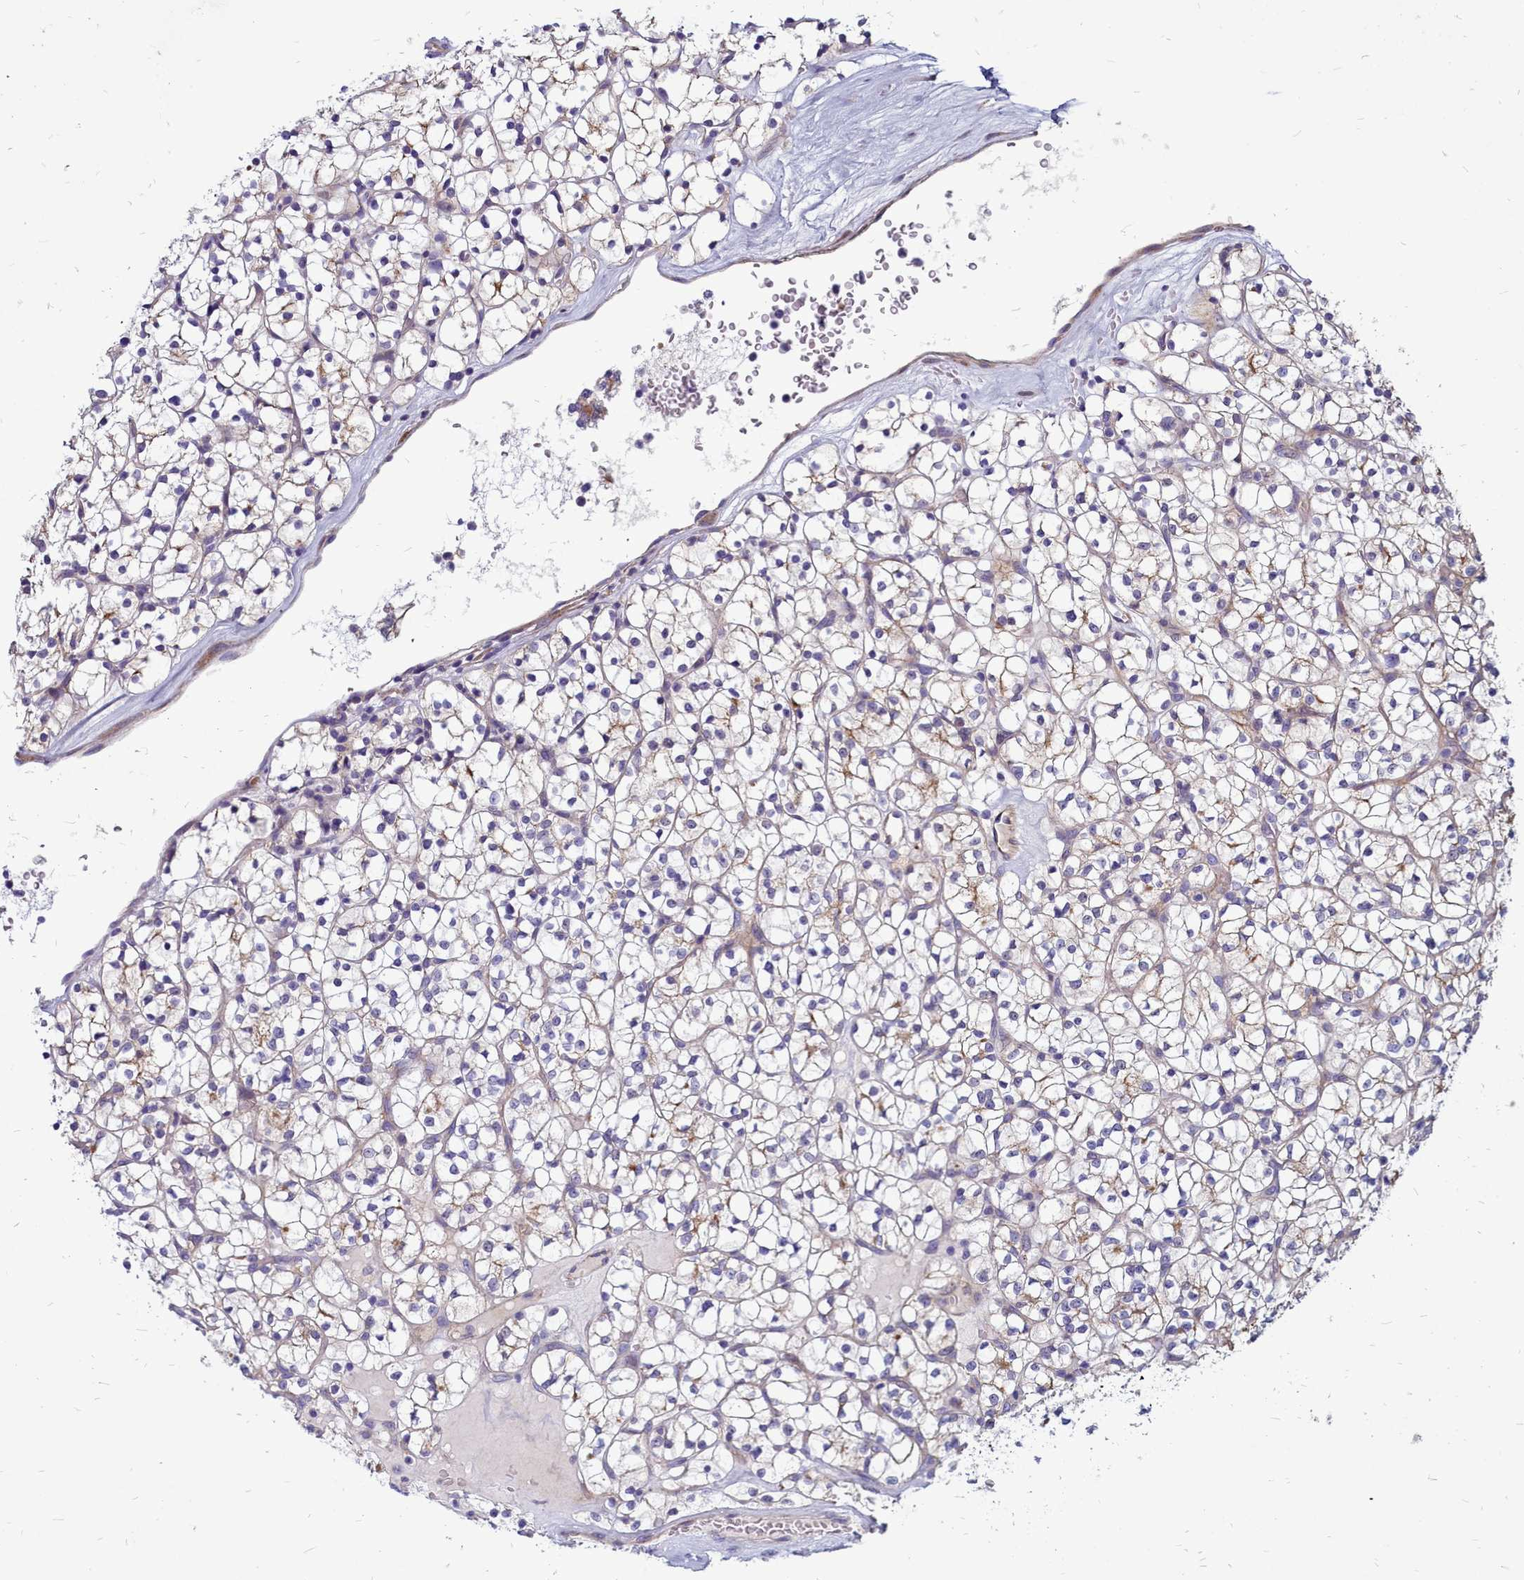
{"staining": {"intensity": "weak", "quantity": "<25%", "location": "cytoplasmic/membranous"}, "tissue": "renal cancer", "cell_type": "Tumor cells", "image_type": "cancer", "snomed": [{"axis": "morphology", "description": "Adenocarcinoma, NOS"}, {"axis": "topography", "description": "Kidney"}], "caption": "DAB immunohistochemical staining of human renal cancer (adenocarcinoma) reveals no significant staining in tumor cells.", "gene": "SMPD4", "patient": {"sex": "female", "age": 64}}